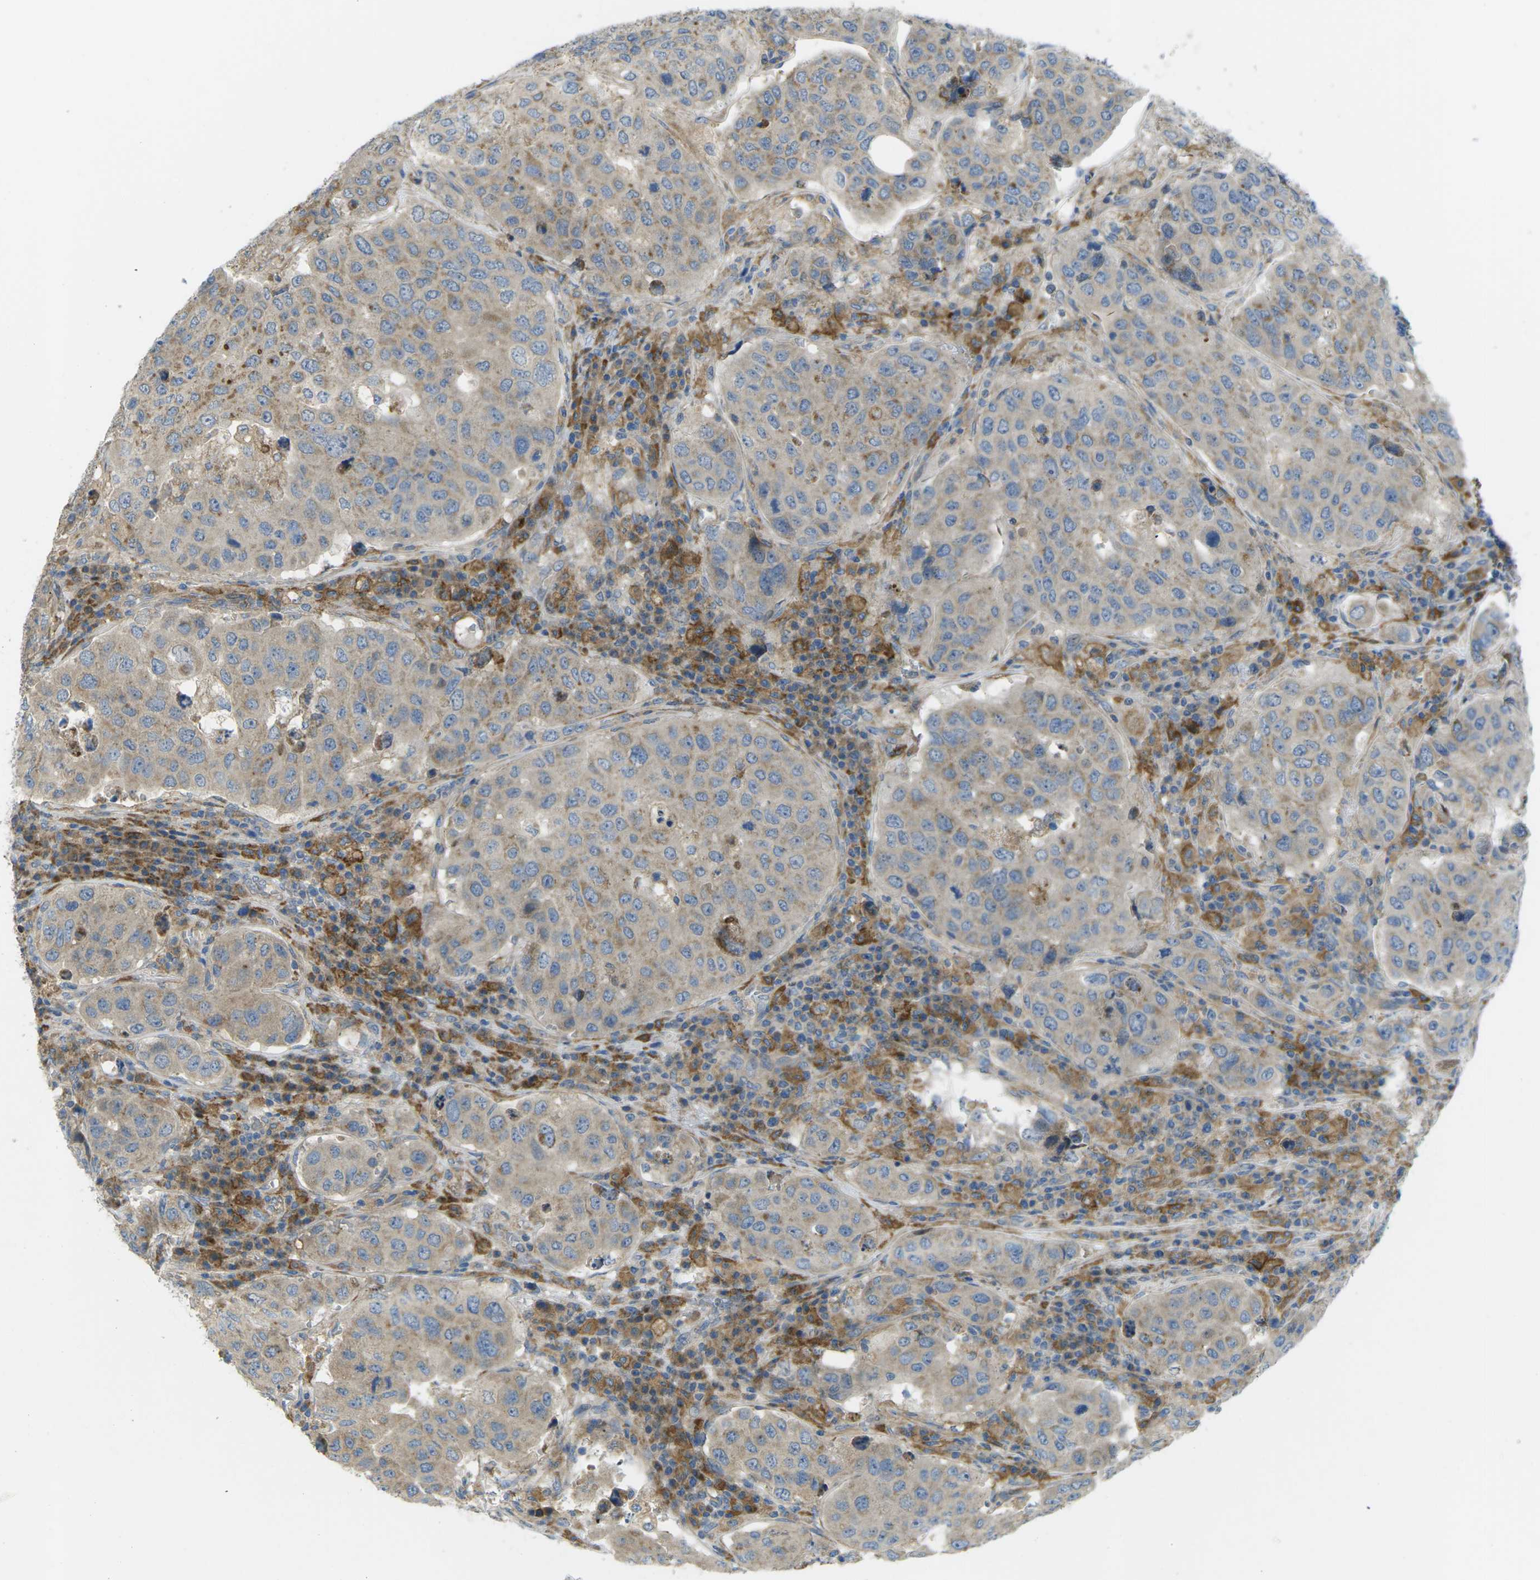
{"staining": {"intensity": "weak", "quantity": "25%-75%", "location": "cytoplasmic/membranous"}, "tissue": "urothelial cancer", "cell_type": "Tumor cells", "image_type": "cancer", "snomed": [{"axis": "morphology", "description": "Urothelial carcinoma, High grade"}, {"axis": "topography", "description": "Lymph node"}, {"axis": "topography", "description": "Urinary bladder"}], "caption": "Immunohistochemistry (IHC) photomicrograph of neoplastic tissue: human urothelial cancer stained using immunohistochemistry shows low levels of weak protein expression localized specifically in the cytoplasmic/membranous of tumor cells, appearing as a cytoplasmic/membranous brown color.", "gene": "MYLK4", "patient": {"sex": "male", "age": 51}}